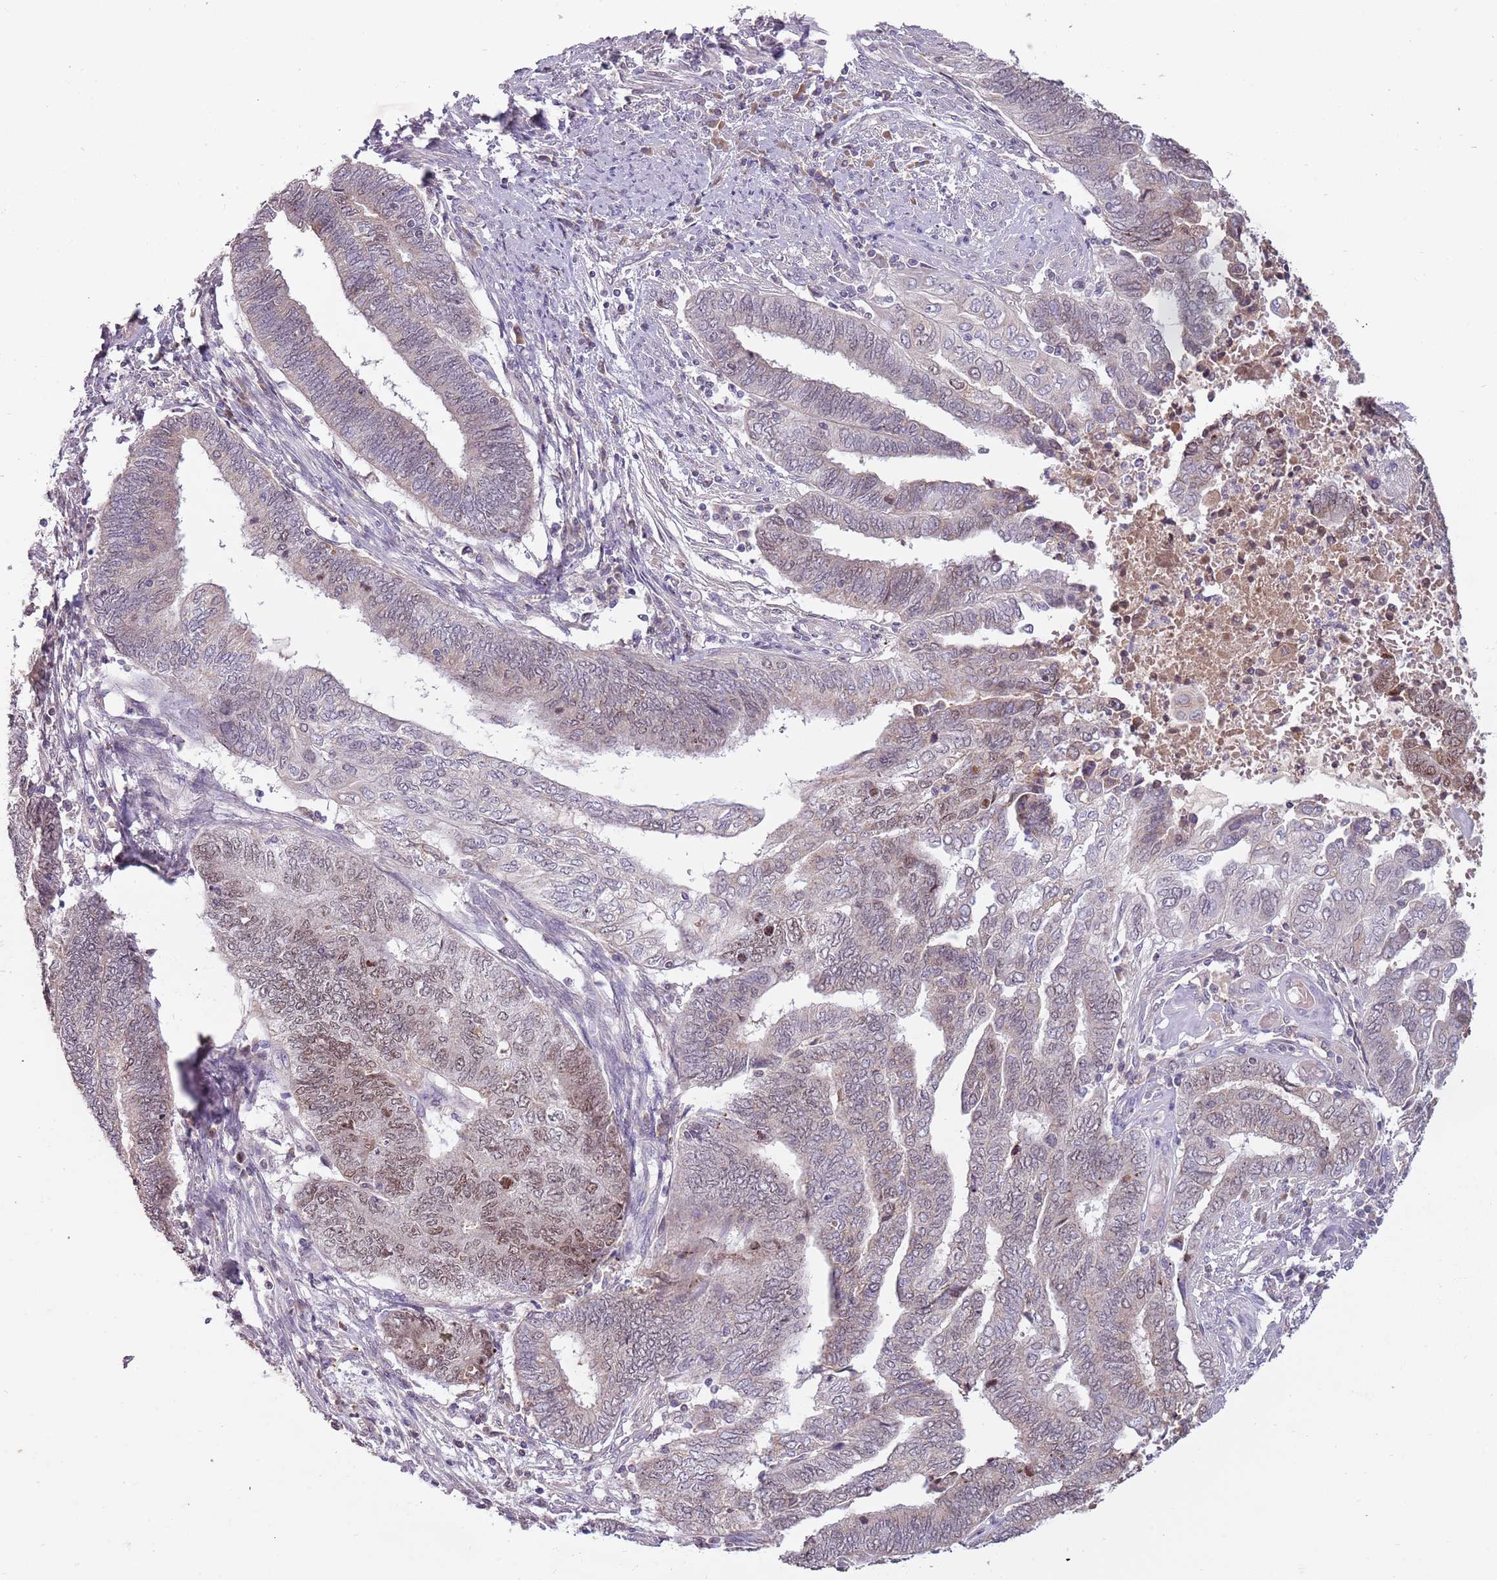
{"staining": {"intensity": "moderate", "quantity": "25%-75%", "location": "nuclear"}, "tissue": "endometrial cancer", "cell_type": "Tumor cells", "image_type": "cancer", "snomed": [{"axis": "morphology", "description": "Adenocarcinoma, NOS"}, {"axis": "topography", "description": "Uterus"}, {"axis": "topography", "description": "Endometrium"}], "caption": "Moderate nuclear positivity is appreciated in approximately 25%-75% of tumor cells in endometrial cancer.", "gene": "SYS1", "patient": {"sex": "female", "age": 70}}